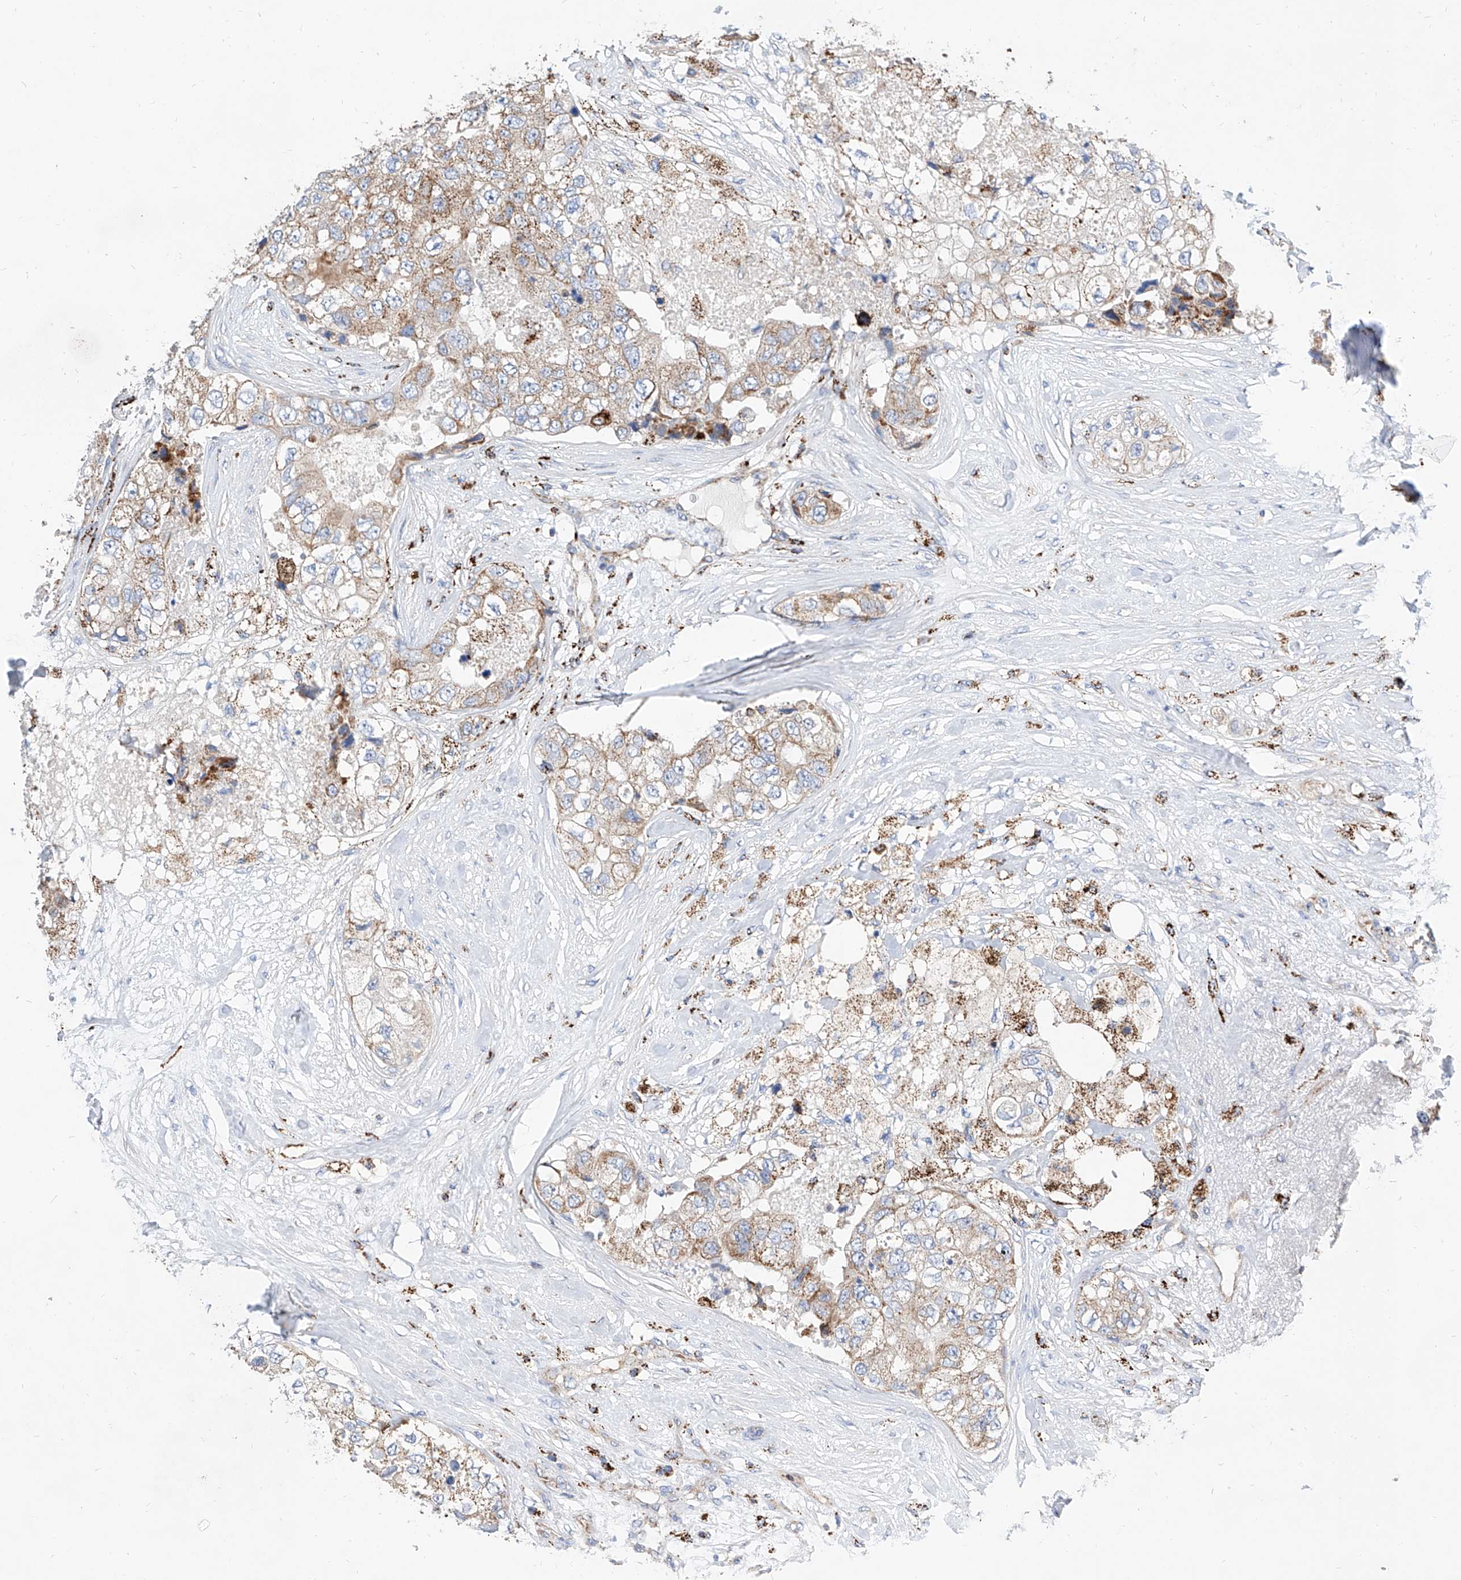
{"staining": {"intensity": "moderate", "quantity": "25%-75%", "location": "cytoplasmic/membranous"}, "tissue": "breast cancer", "cell_type": "Tumor cells", "image_type": "cancer", "snomed": [{"axis": "morphology", "description": "Duct carcinoma"}, {"axis": "topography", "description": "Breast"}], "caption": "This micrograph exhibits breast invasive ductal carcinoma stained with immunohistochemistry to label a protein in brown. The cytoplasmic/membranous of tumor cells show moderate positivity for the protein. Nuclei are counter-stained blue.", "gene": "CPNE5", "patient": {"sex": "female", "age": 62}}